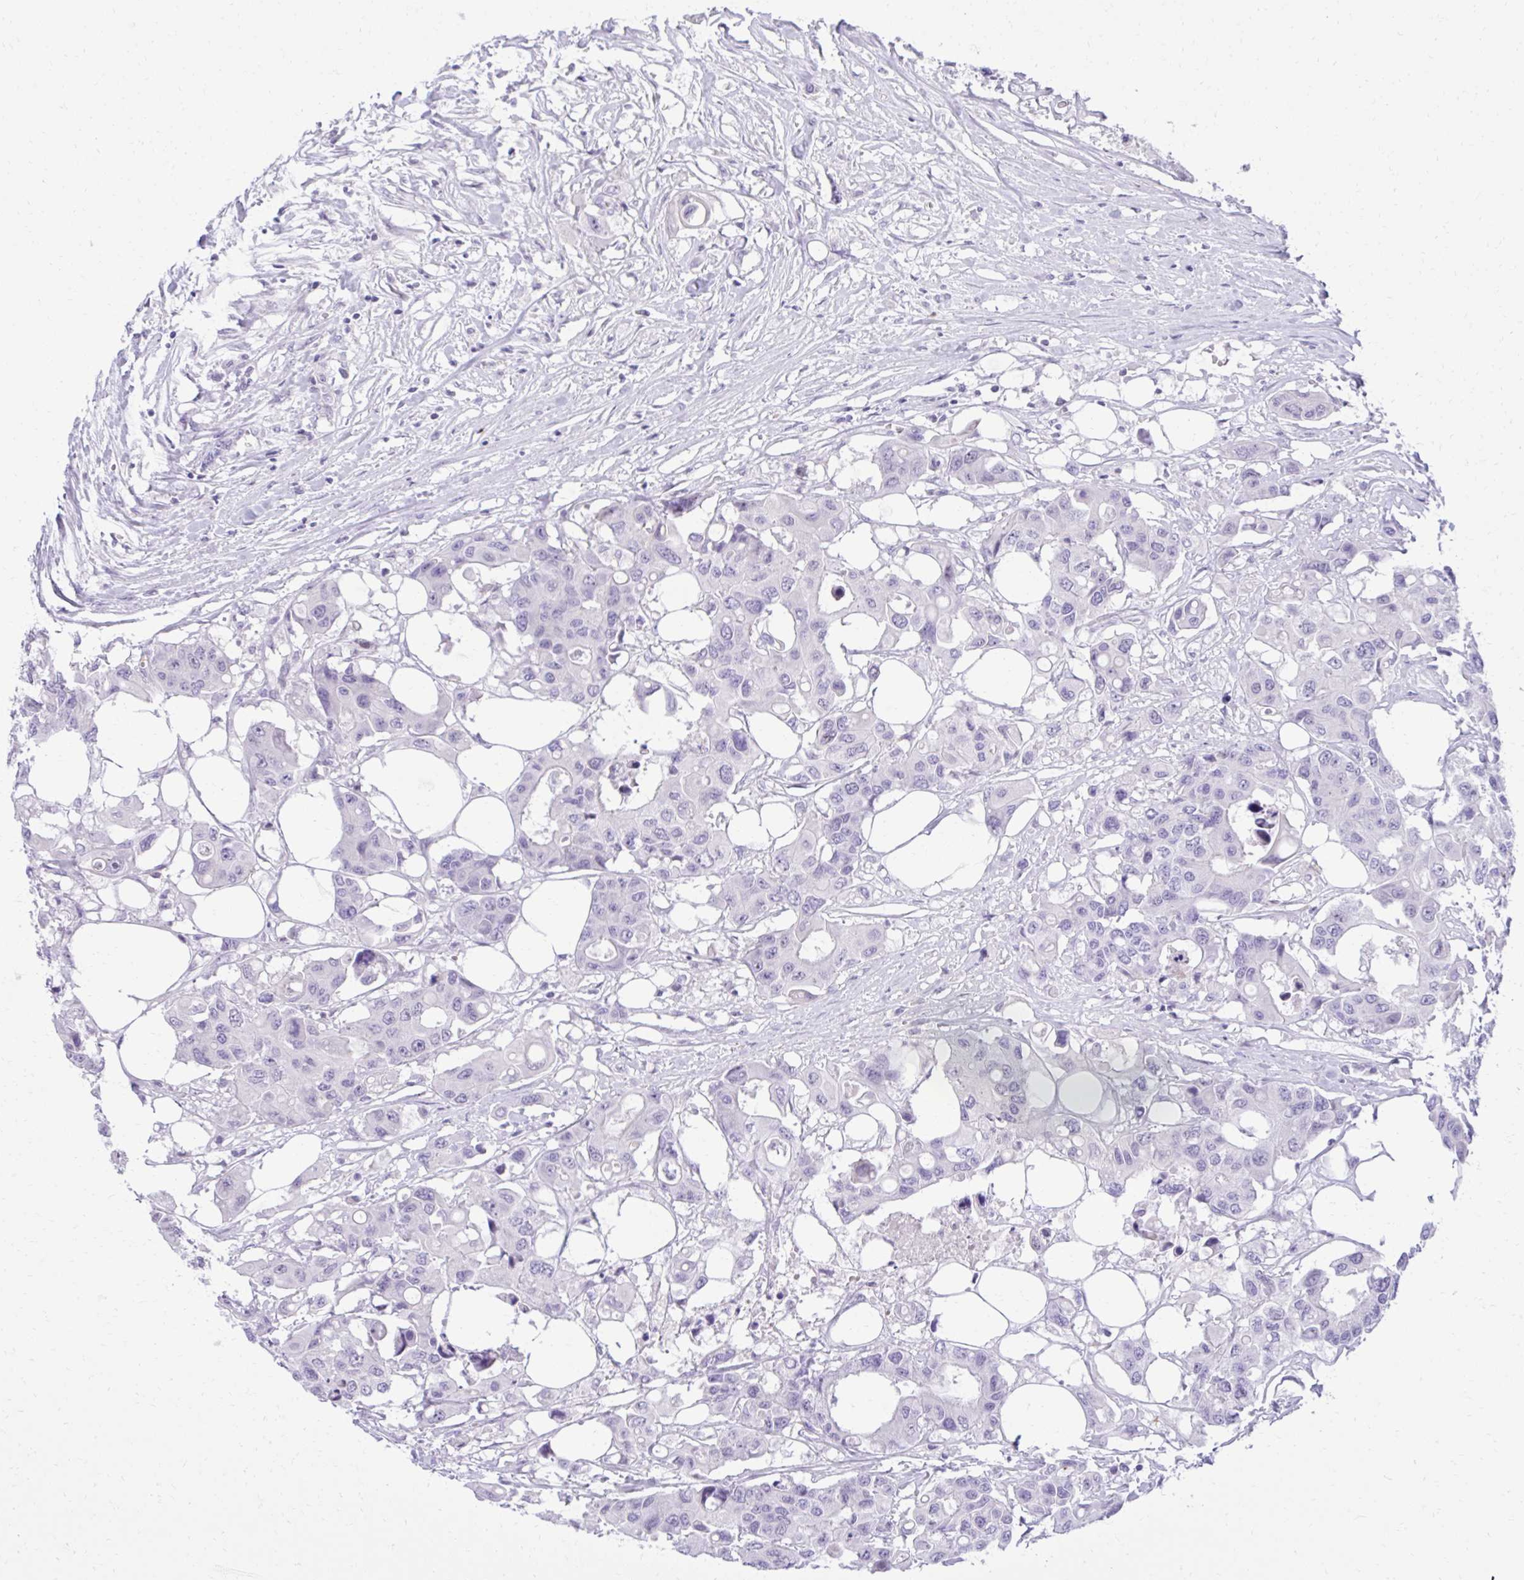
{"staining": {"intensity": "negative", "quantity": "none", "location": "none"}, "tissue": "colorectal cancer", "cell_type": "Tumor cells", "image_type": "cancer", "snomed": [{"axis": "morphology", "description": "Adenocarcinoma, NOS"}, {"axis": "topography", "description": "Colon"}], "caption": "This is an IHC photomicrograph of adenocarcinoma (colorectal). There is no expression in tumor cells.", "gene": "PITPNM3", "patient": {"sex": "male", "age": 77}}